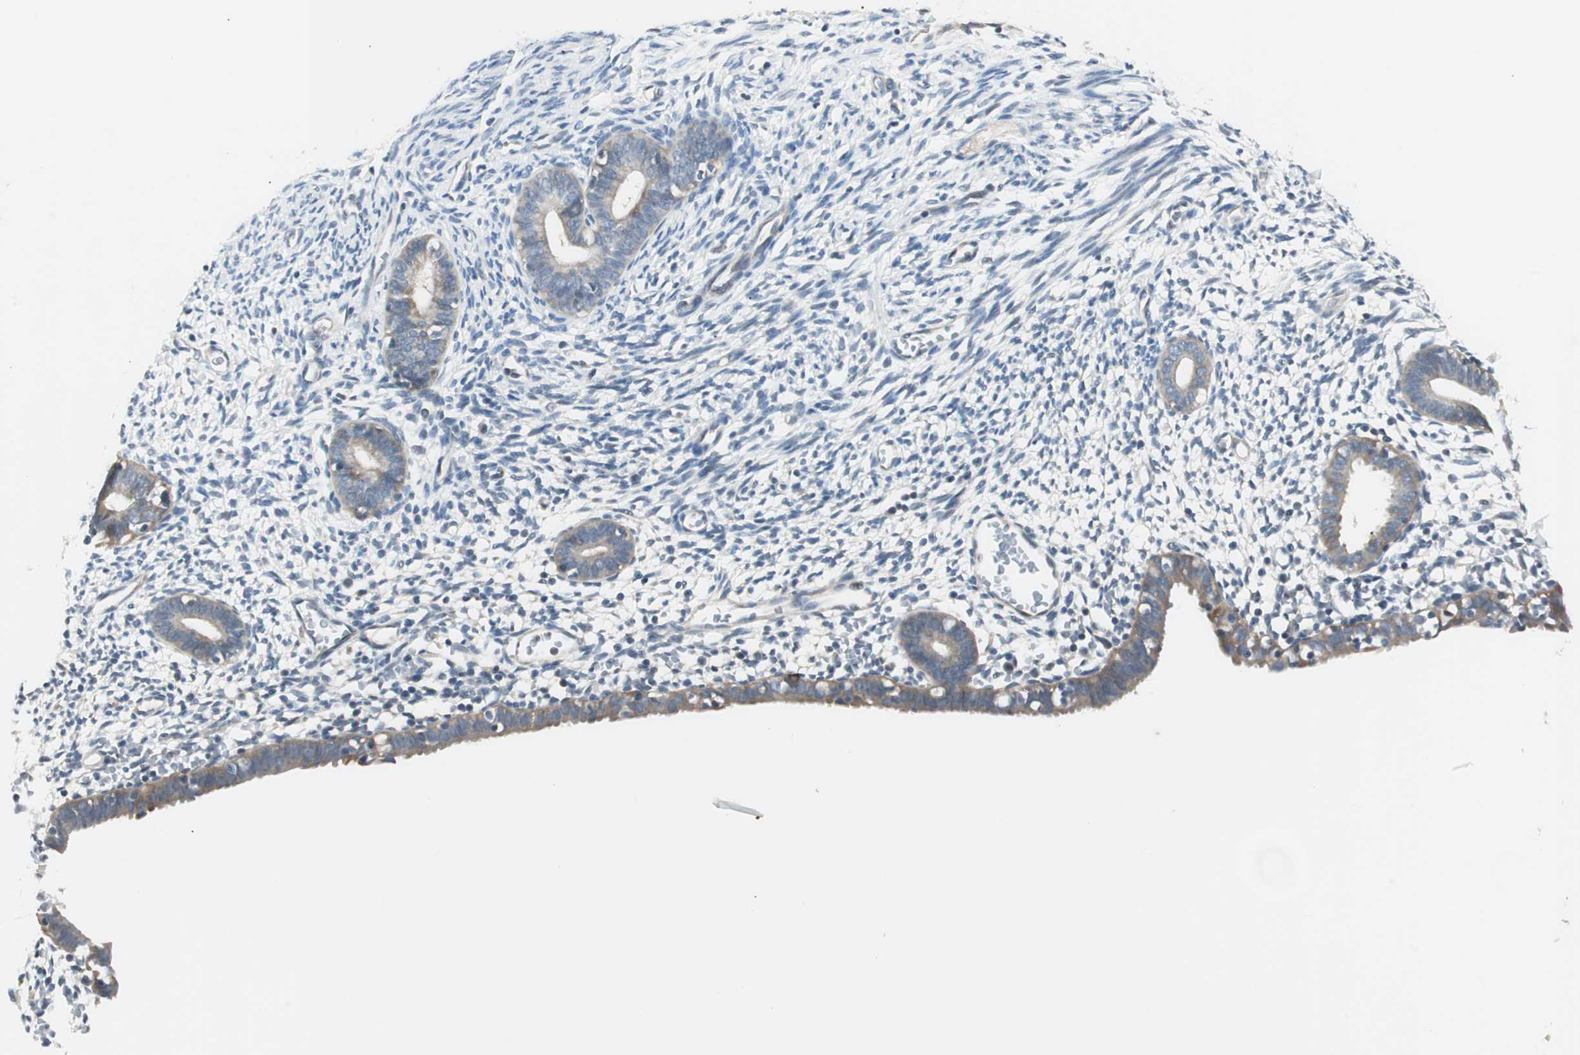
{"staining": {"intensity": "negative", "quantity": "none", "location": "none"}, "tissue": "endometrium", "cell_type": "Cells in endometrial stroma", "image_type": "normal", "snomed": [{"axis": "morphology", "description": "Normal tissue, NOS"}, {"axis": "morphology", "description": "Atrophy, NOS"}, {"axis": "topography", "description": "Uterus"}, {"axis": "topography", "description": "Endometrium"}], "caption": "Immunohistochemistry (IHC) photomicrograph of normal endometrium: human endometrium stained with DAB (3,3'-diaminobenzidine) reveals no significant protein expression in cells in endometrial stroma. (DAB (3,3'-diaminobenzidine) immunohistochemistry (IHC) visualized using brightfield microscopy, high magnification).", "gene": "ITGB4", "patient": {"sex": "female", "age": 68}}